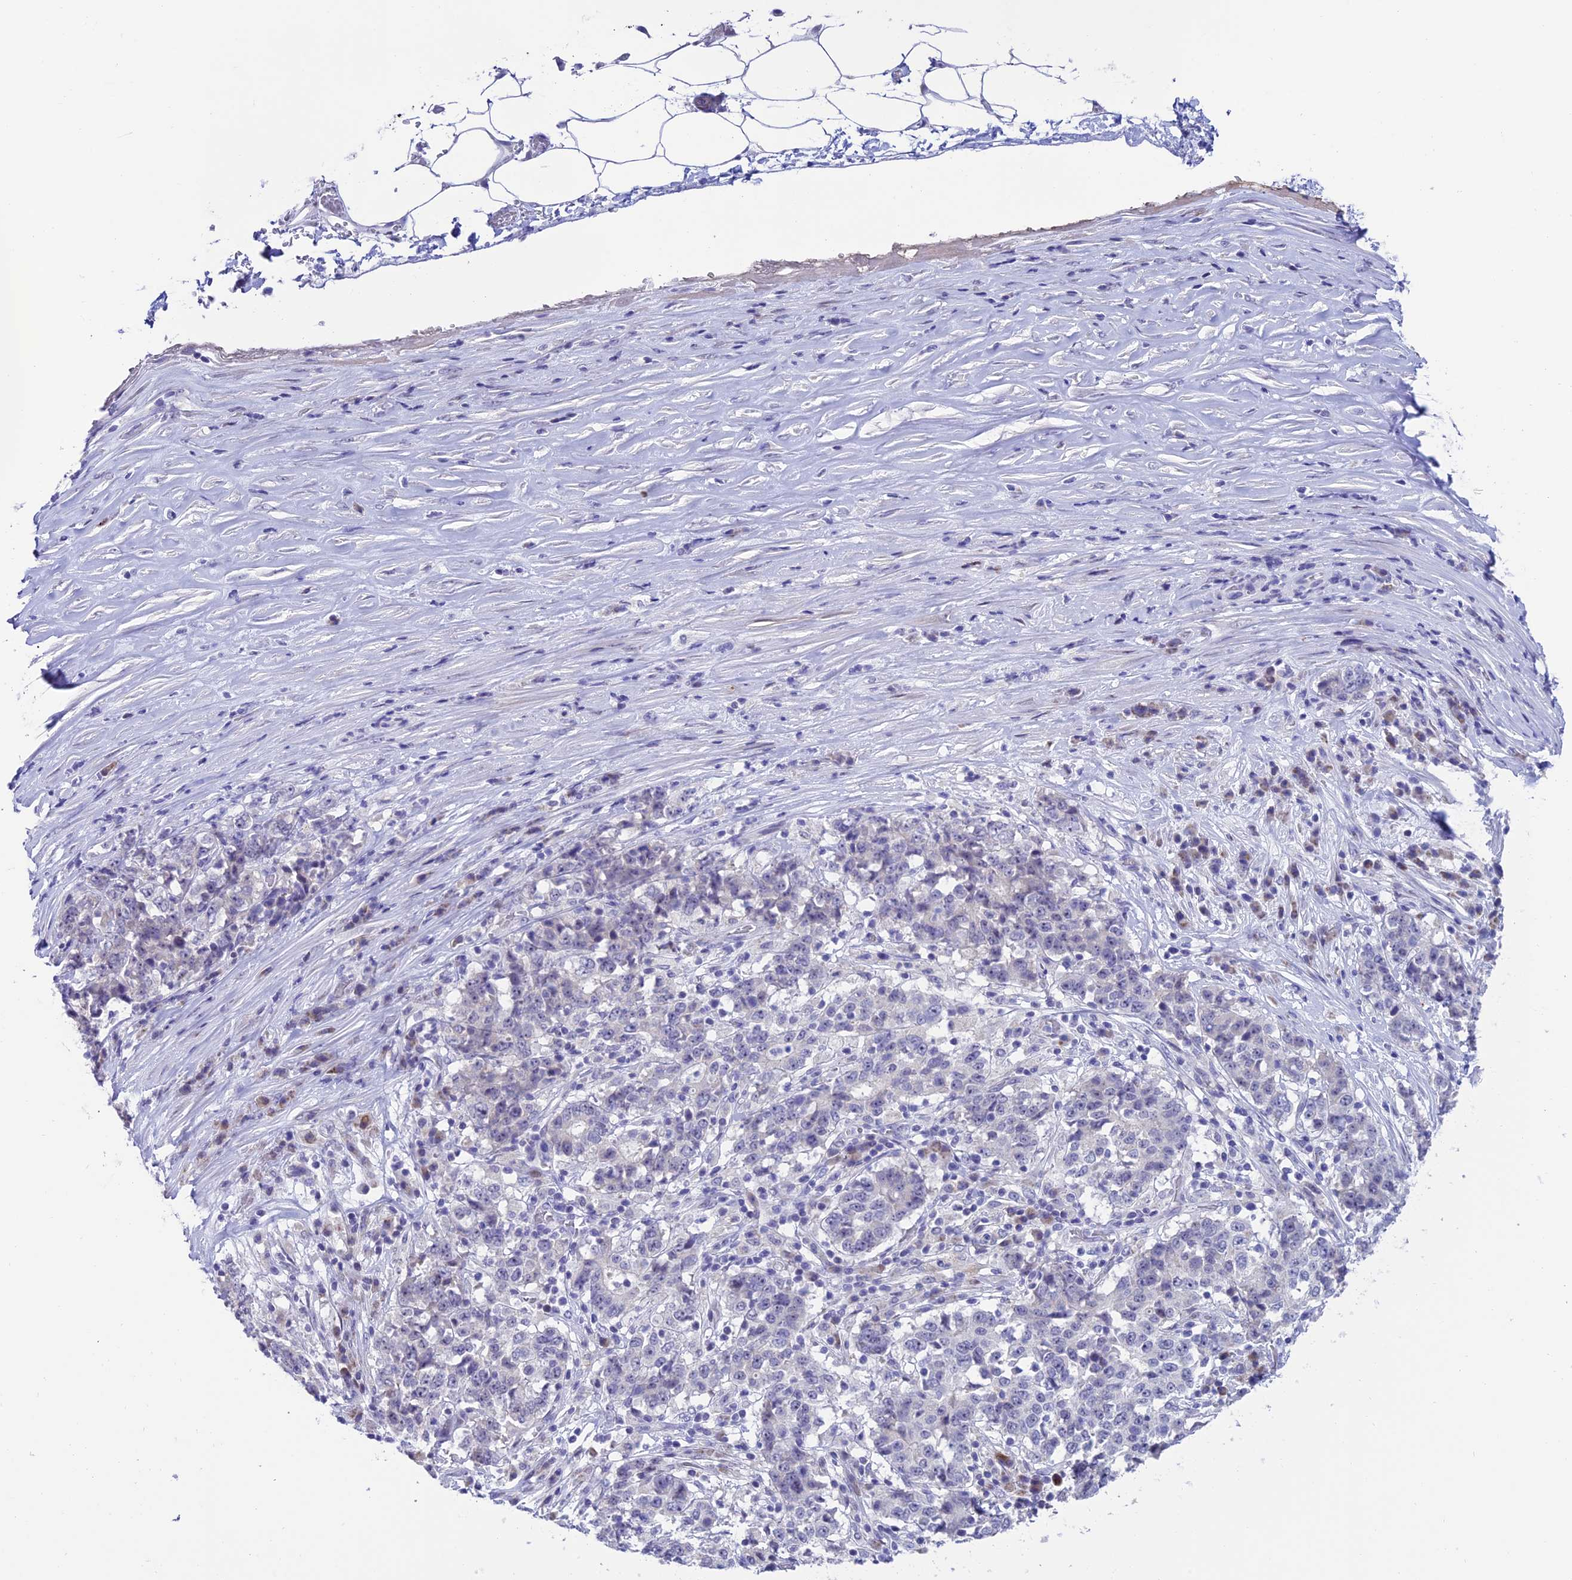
{"staining": {"intensity": "negative", "quantity": "none", "location": "none"}, "tissue": "stomach cancer", "cell_type": "Tumor cells", "image_type": "cancer", "snomed": [{"axis": "morphology", "description": "Adenocarcinoma, NOS"}, {"axis": "topography", "description": "Stomach"}], "caption": "Immunohistochemical staining of stomach adenocarcinoma displays no significant positivity in tumor cells.", "gene": "SLC10A1", "patient": {"sex": "male", "age": 59}}